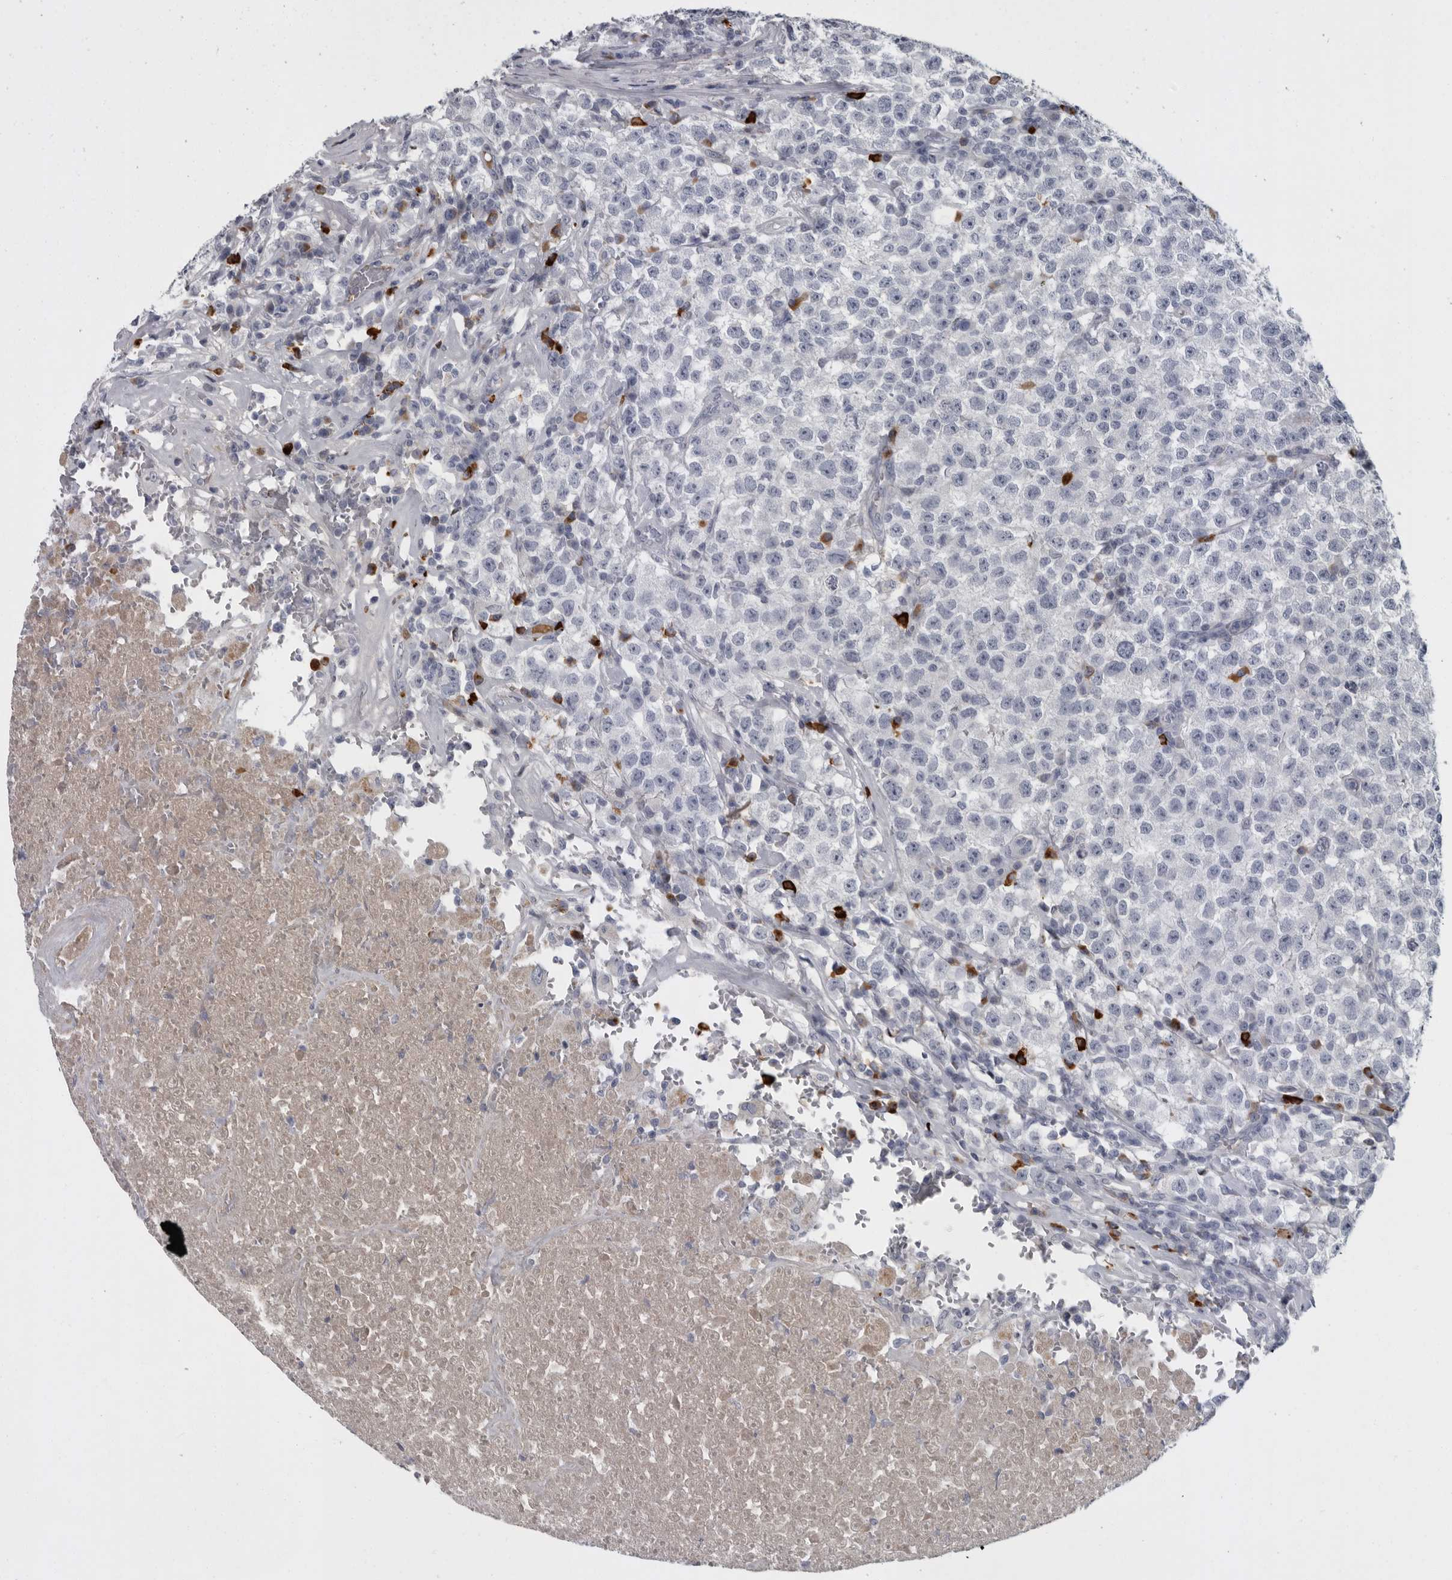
{"staining": {"intensity": "negative", "quantity": "none", "location": "none"}, "tissue": "testis cancer", "cell_type": "Tumor cells", "image_type": "cancer", "snomed": [{"axis": "morphology", "description": "Seminoma, NOS"}, {"axis": "topography", "description": "Testis"}], "caption": "An image of testis seminoma stained for a protein displays no brown staining in tumor cells.", "gene": "SLC25A39", "patient": {"sex": "male", "age": 22}}